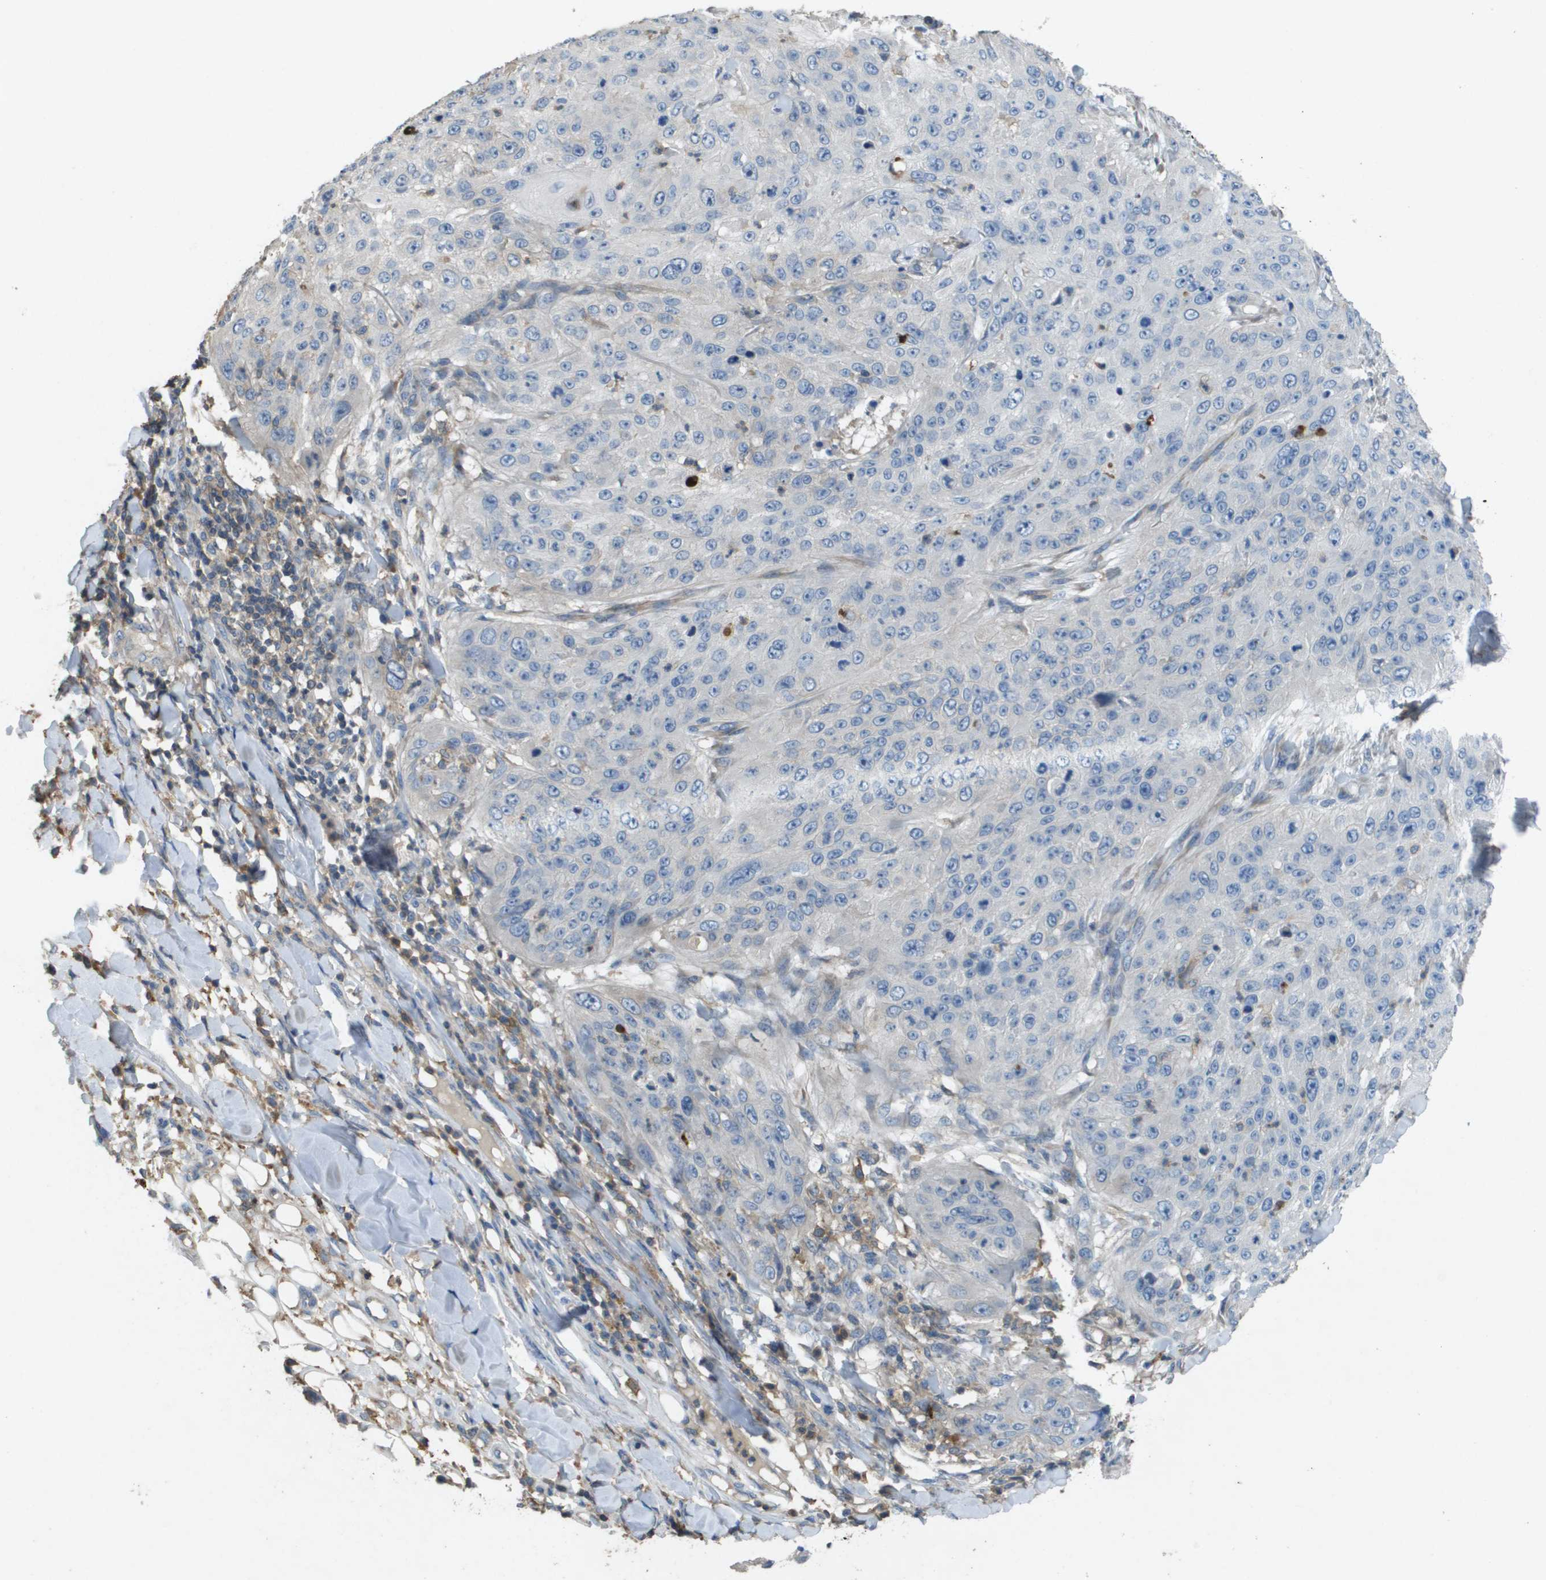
{"staining": {"intensity": "negative", "quantity": "none", "location": "none"}, "tissue": "skin cancer", "cell_type": "Tumor cells", "image_type": "cancer", "snomed": [{"axis": "morphology", "description": "Squamous cell carcinoma, NOS"}, {"axis": "topography", "description": "Skin"}], "caption": "Micrograph shows no significant protein positivity in tumor cells of skin cancer (squamous cell carcinoma).", "gene": "CLCA4", "patient": {"sex": "female", "age": 80}}